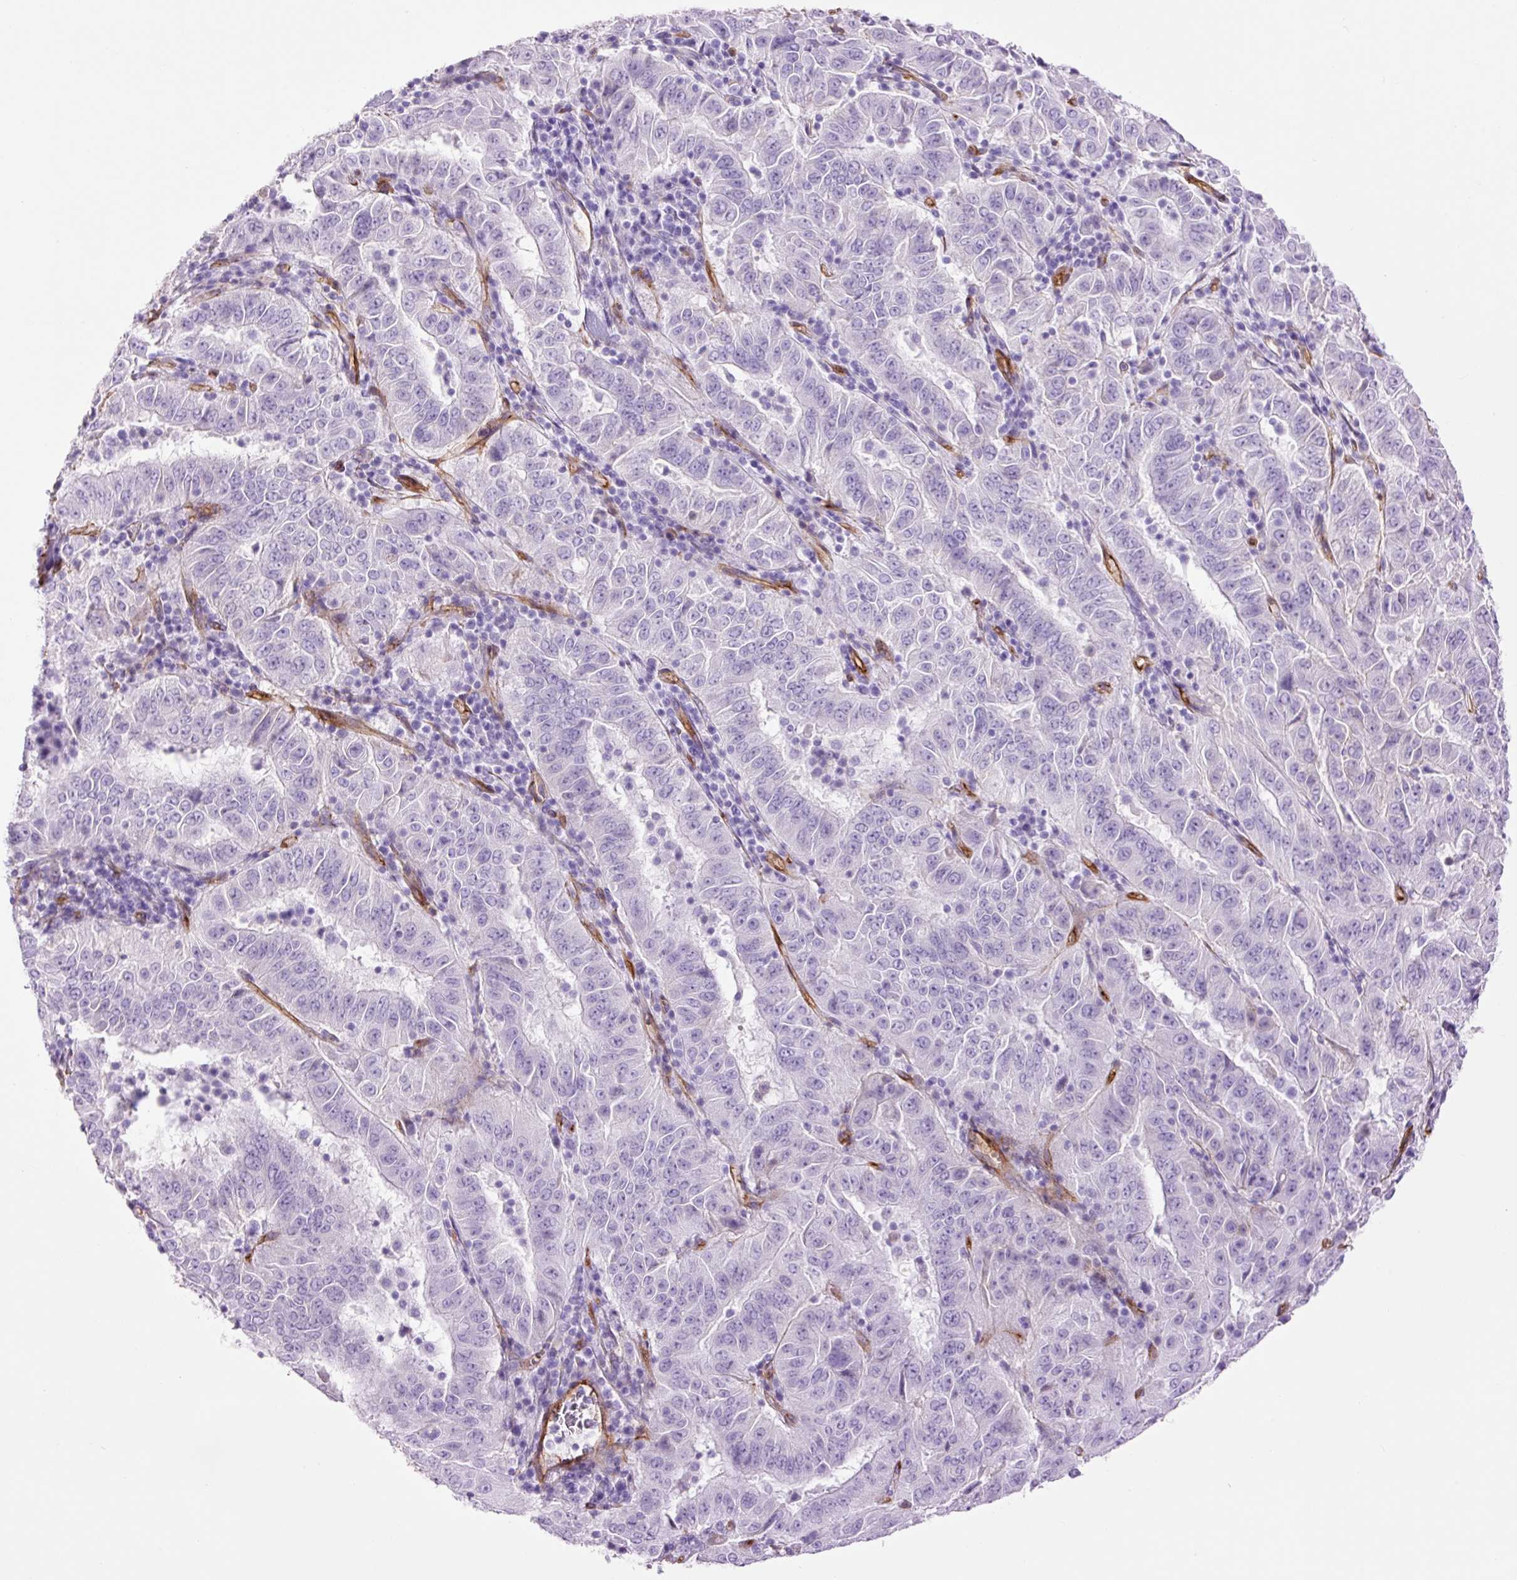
{"staining": {"intensity": "negative", "quantity": "none", "location": "none"}, "tissue": "pancreatic cancer", "cell_type": "Tumor cells", "image_type": "cancer", "snomed": [{"axis": "morphology", "description": "Adenocarcinoma, NOS"}, {"axis": "topography", "description": "Pancreas"}], "caption": "Tumor cells show no significant positivity in pancreatic cancer (adenocarcinoma).", "gene": "CAV1", "patient": {"sex": "male", "age": 63}}